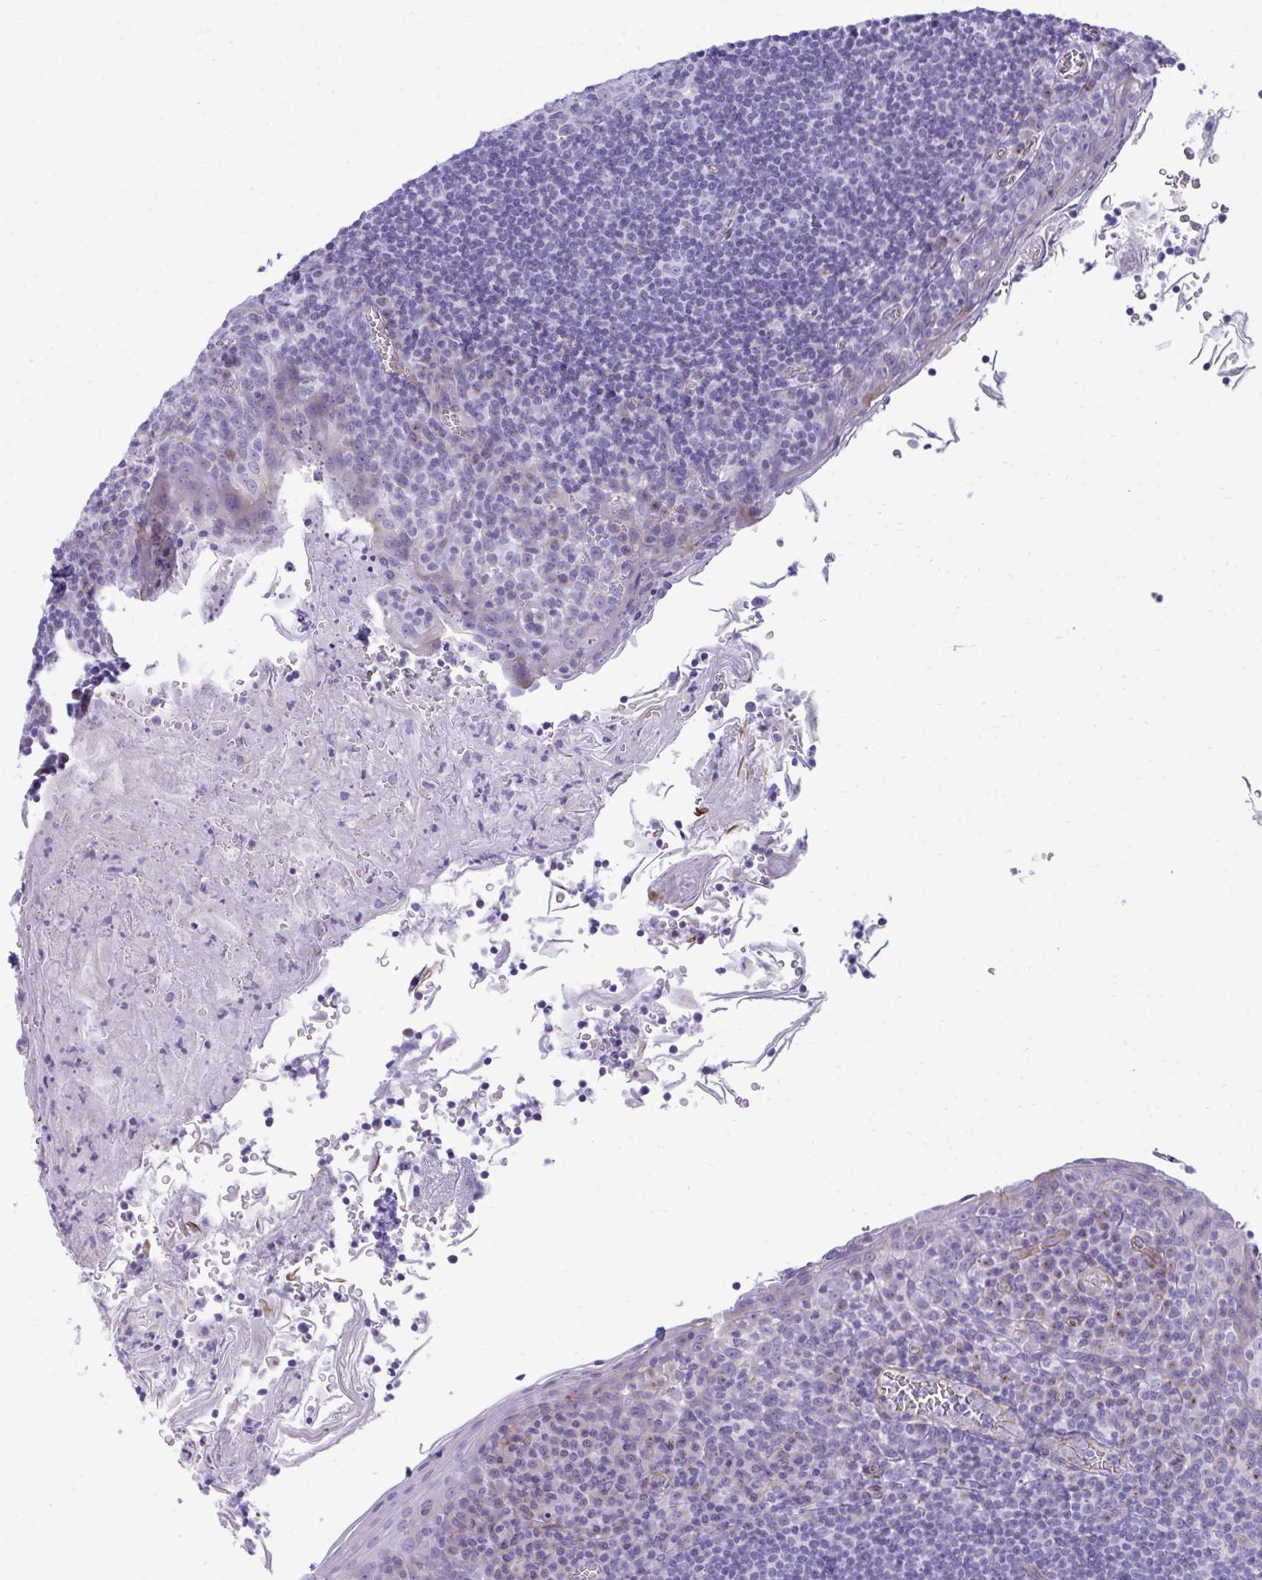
{"staining": {"intensity": "negative", "quantity": "none", "location": "none"}, "tissue": "tonsil", "cell_type": "Germinal center cells", "image_type": "normal", "snomed": [{"axis": "morphology", "description": "Normal tissue, NOS"}, {"axis": "topography", "description": "Tonsil"}], "caption": "This is a photomicrograph of immunohistochemistry (IHC) staining of benign tonsil, which shows no expression in germinal center cells.", "gene": "UBL3", "patient": {"sex": "male", "age": 27}}